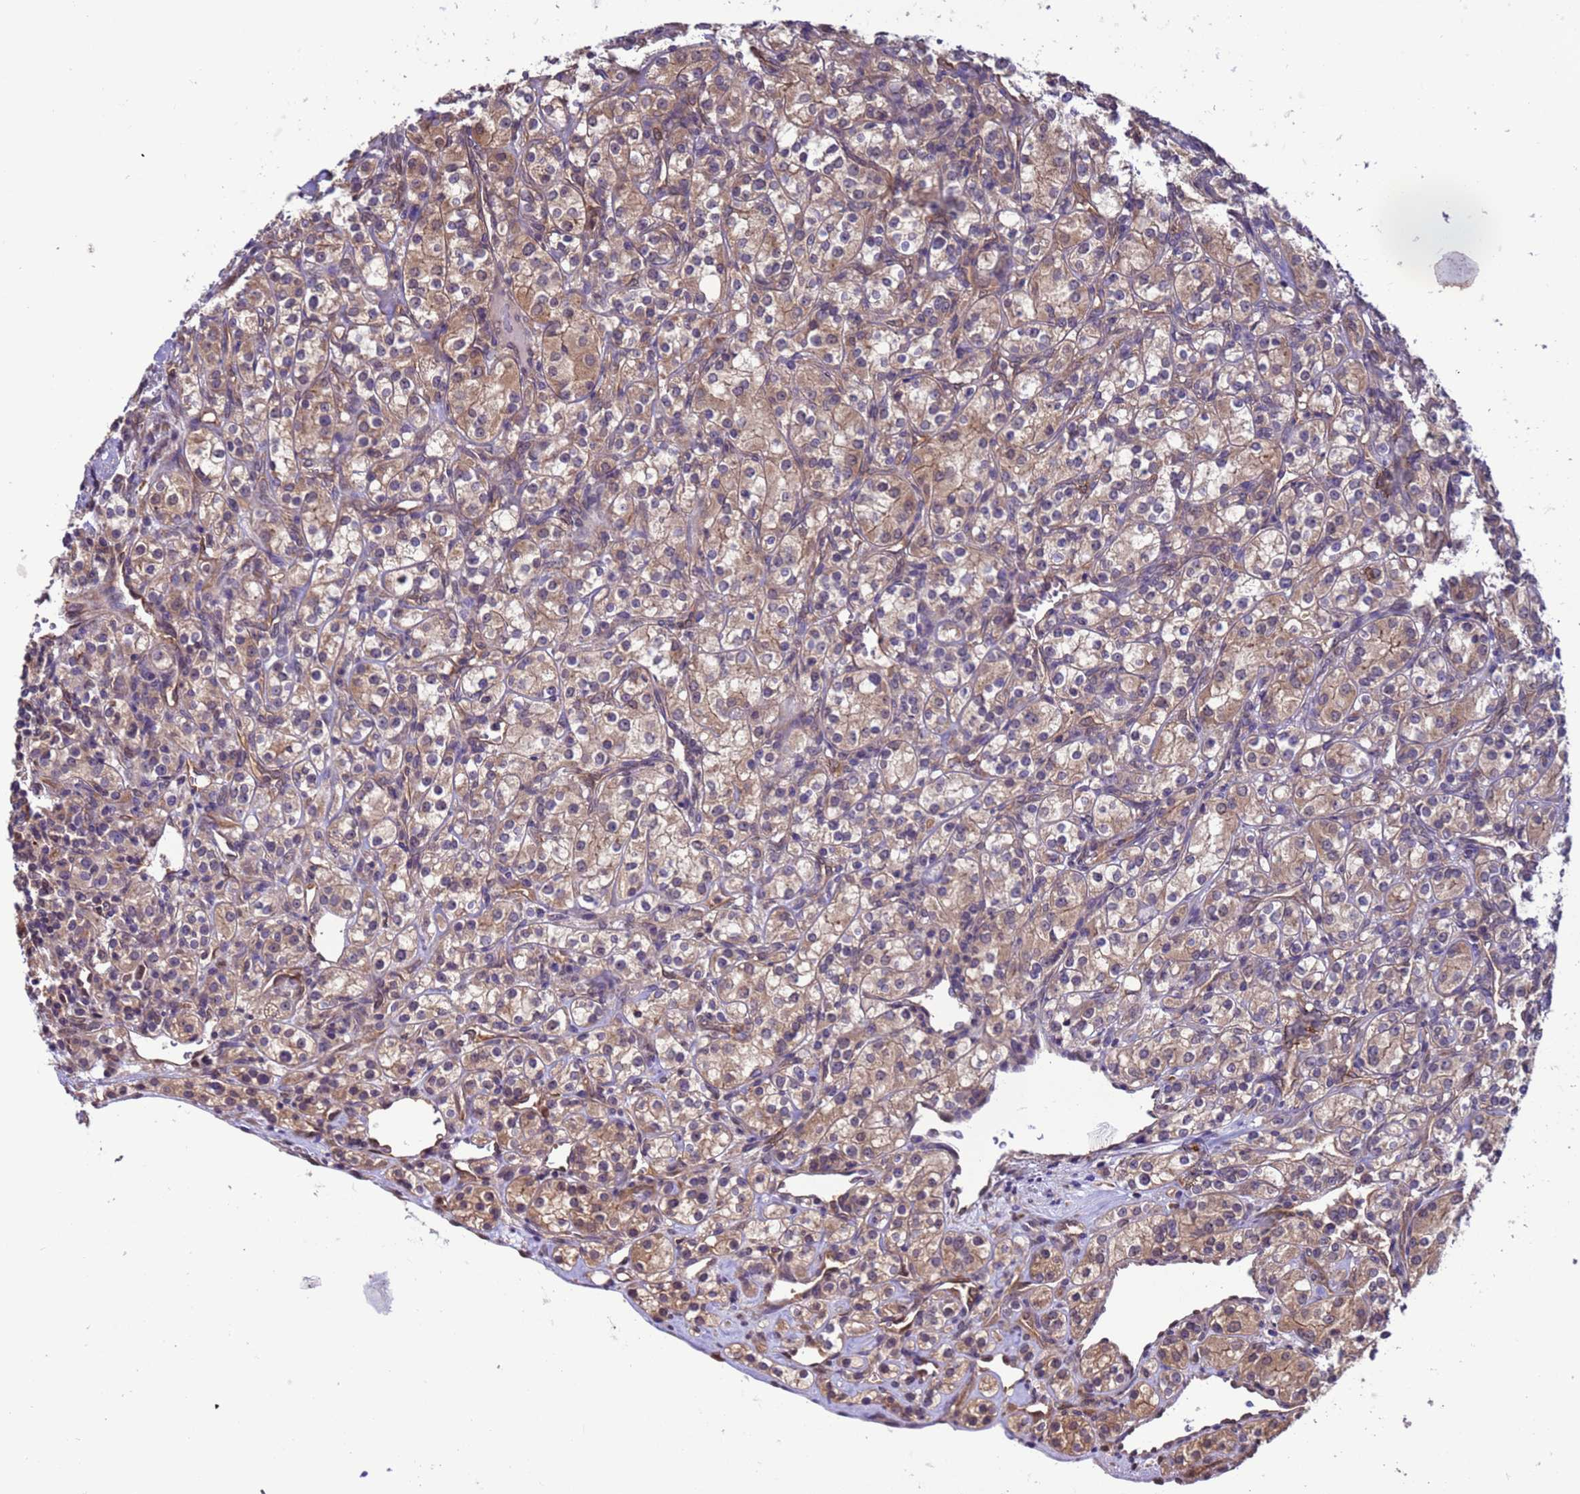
{"staining": {"intensity": "weak", "quantity": ">75%", "location": "cytoplasmic/membranous"}, "tissue": "renal cancer", "cell_type": "Tumor cells", "image_type": "cancer", "snomed": [{"axis": "morphology", "description": "Adenocarcinoma, NOS"}, {"axis": "topography", "description": "Kidney"}], "caption": "Renal cancer (adenocarcinoma) stained with immunohistochemistry exhibits weak cytoplasmic/membranous expression in approximately >75% of tumor cells. (Brightfield microscopy of DAB IHC at high magnification).", "gene": "ZFP69B", "patient": {"sex": "male", "age": 77}}